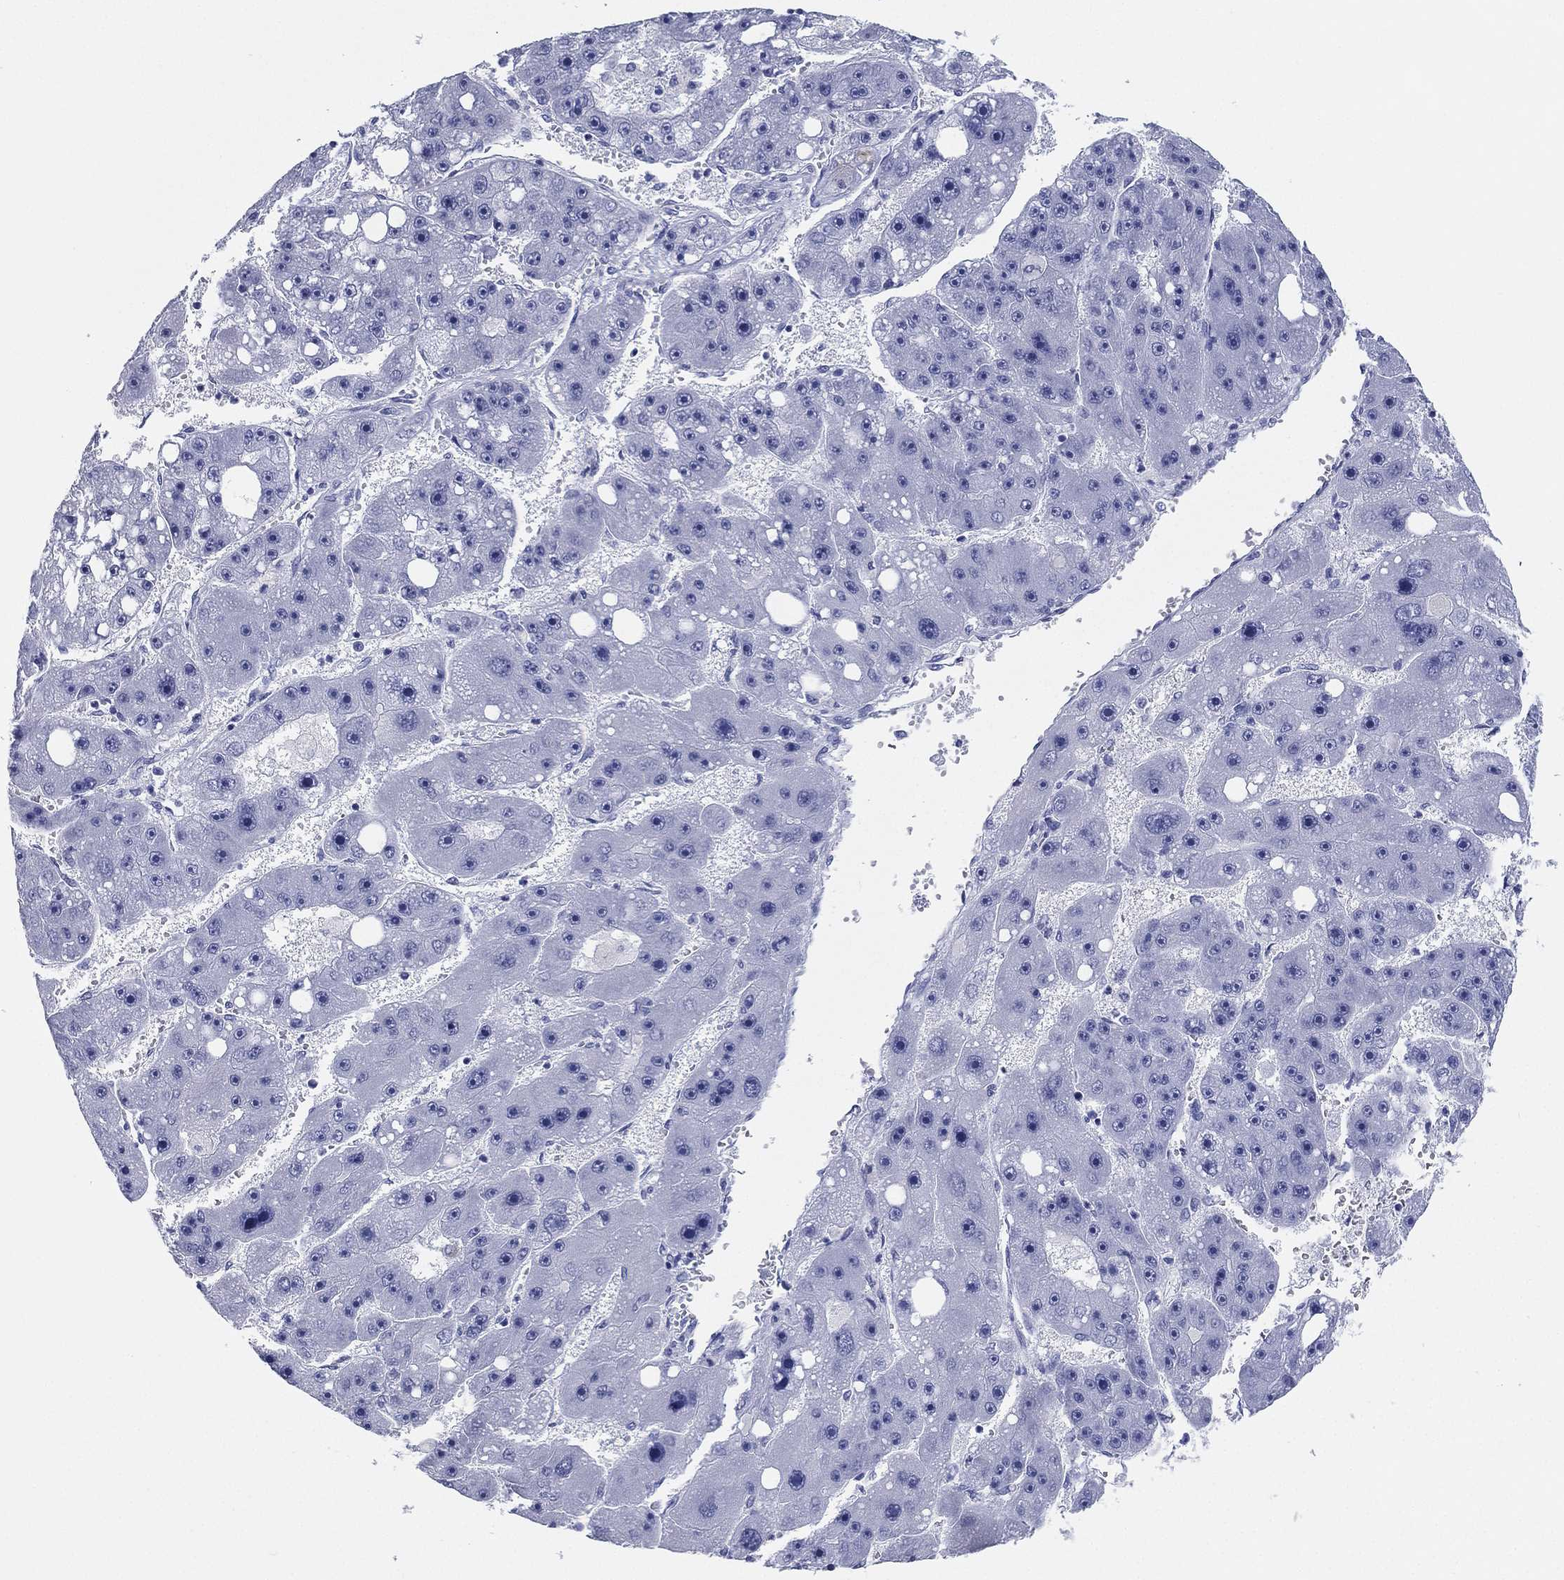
{"staining": {"intensity": "negative", "quantity": "none", "location": "none"}, "tissue": "liver cancer", "cell_type": "Tumor cells", "image_type": "cancer", "snomed": [{"axis": "morphology", "description": "Carcinoma, Hepatocellular, NOS"}, {"axis": "topography", "description": "Liver"}], "caption": "The histopathology image exhibits no staining of tumor cells in liver cancer.", "gene": "CD79A", "patient": {"sex": "female", "age": 61}}